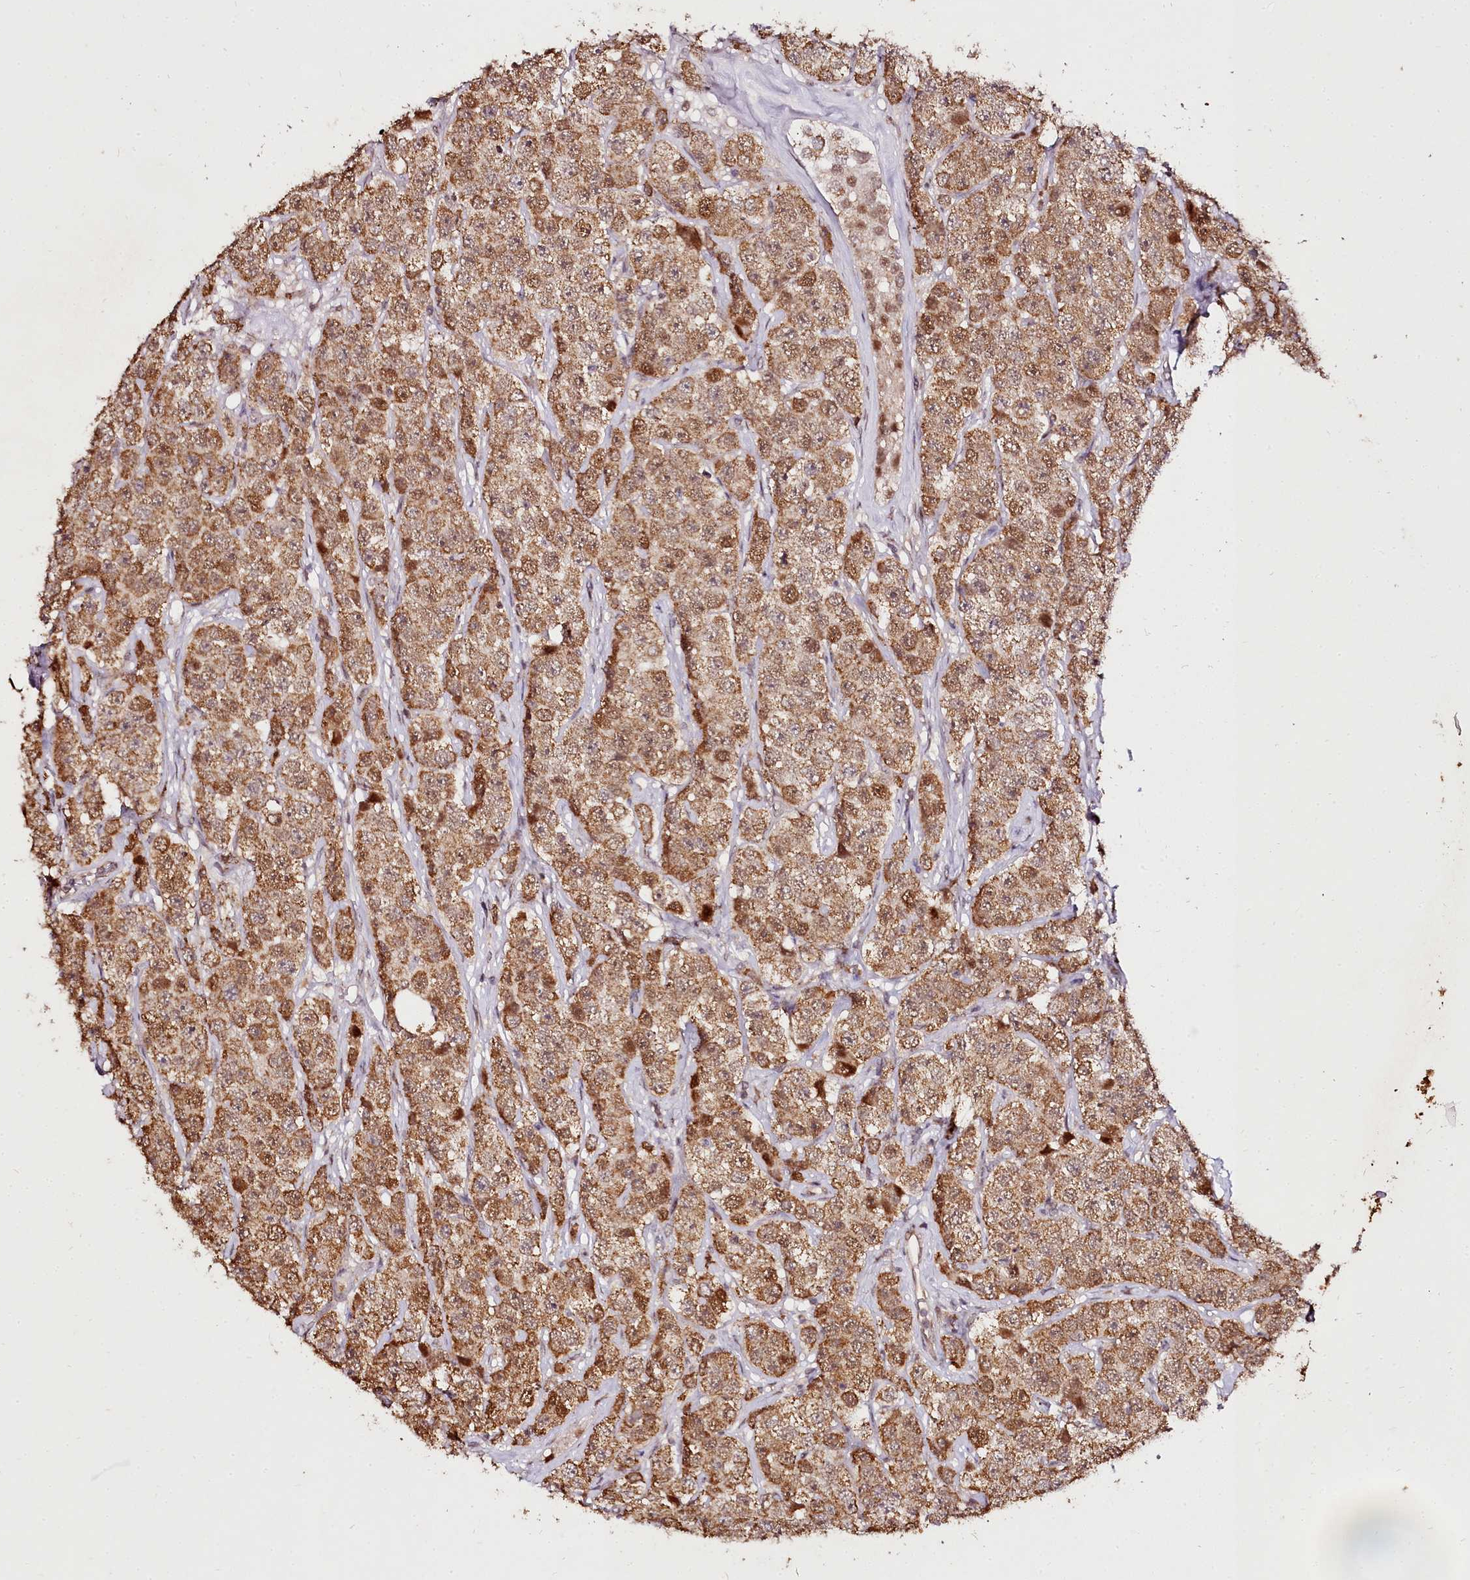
{"staining": {"intensity": "moderate", "quantity": ">75%", "location": "cytoplasmic/membranous,nuclear"}, "tissue": "testis cancer", "cell_type": "Tumor cells", "image_type": "cancer", "snomed": [{"axis": "morphology", "description": "Seminoma, NOS"}, {"axis": "topography", "description": "Testis"}], "caption": "Immunohistochemistry histopathology image of neoplastic tissue: testis cancer (seminoma) stained using IHC demonstrates medium levels of moderate protein expression localized specifically in the cytoplasmic/membranous and nuclear of tumor cells, appearing as a cytoplasmic/membranous and nuclear brown color.", "gene": "EDIL3", "patient": {"sex": "male", "age": 28}}